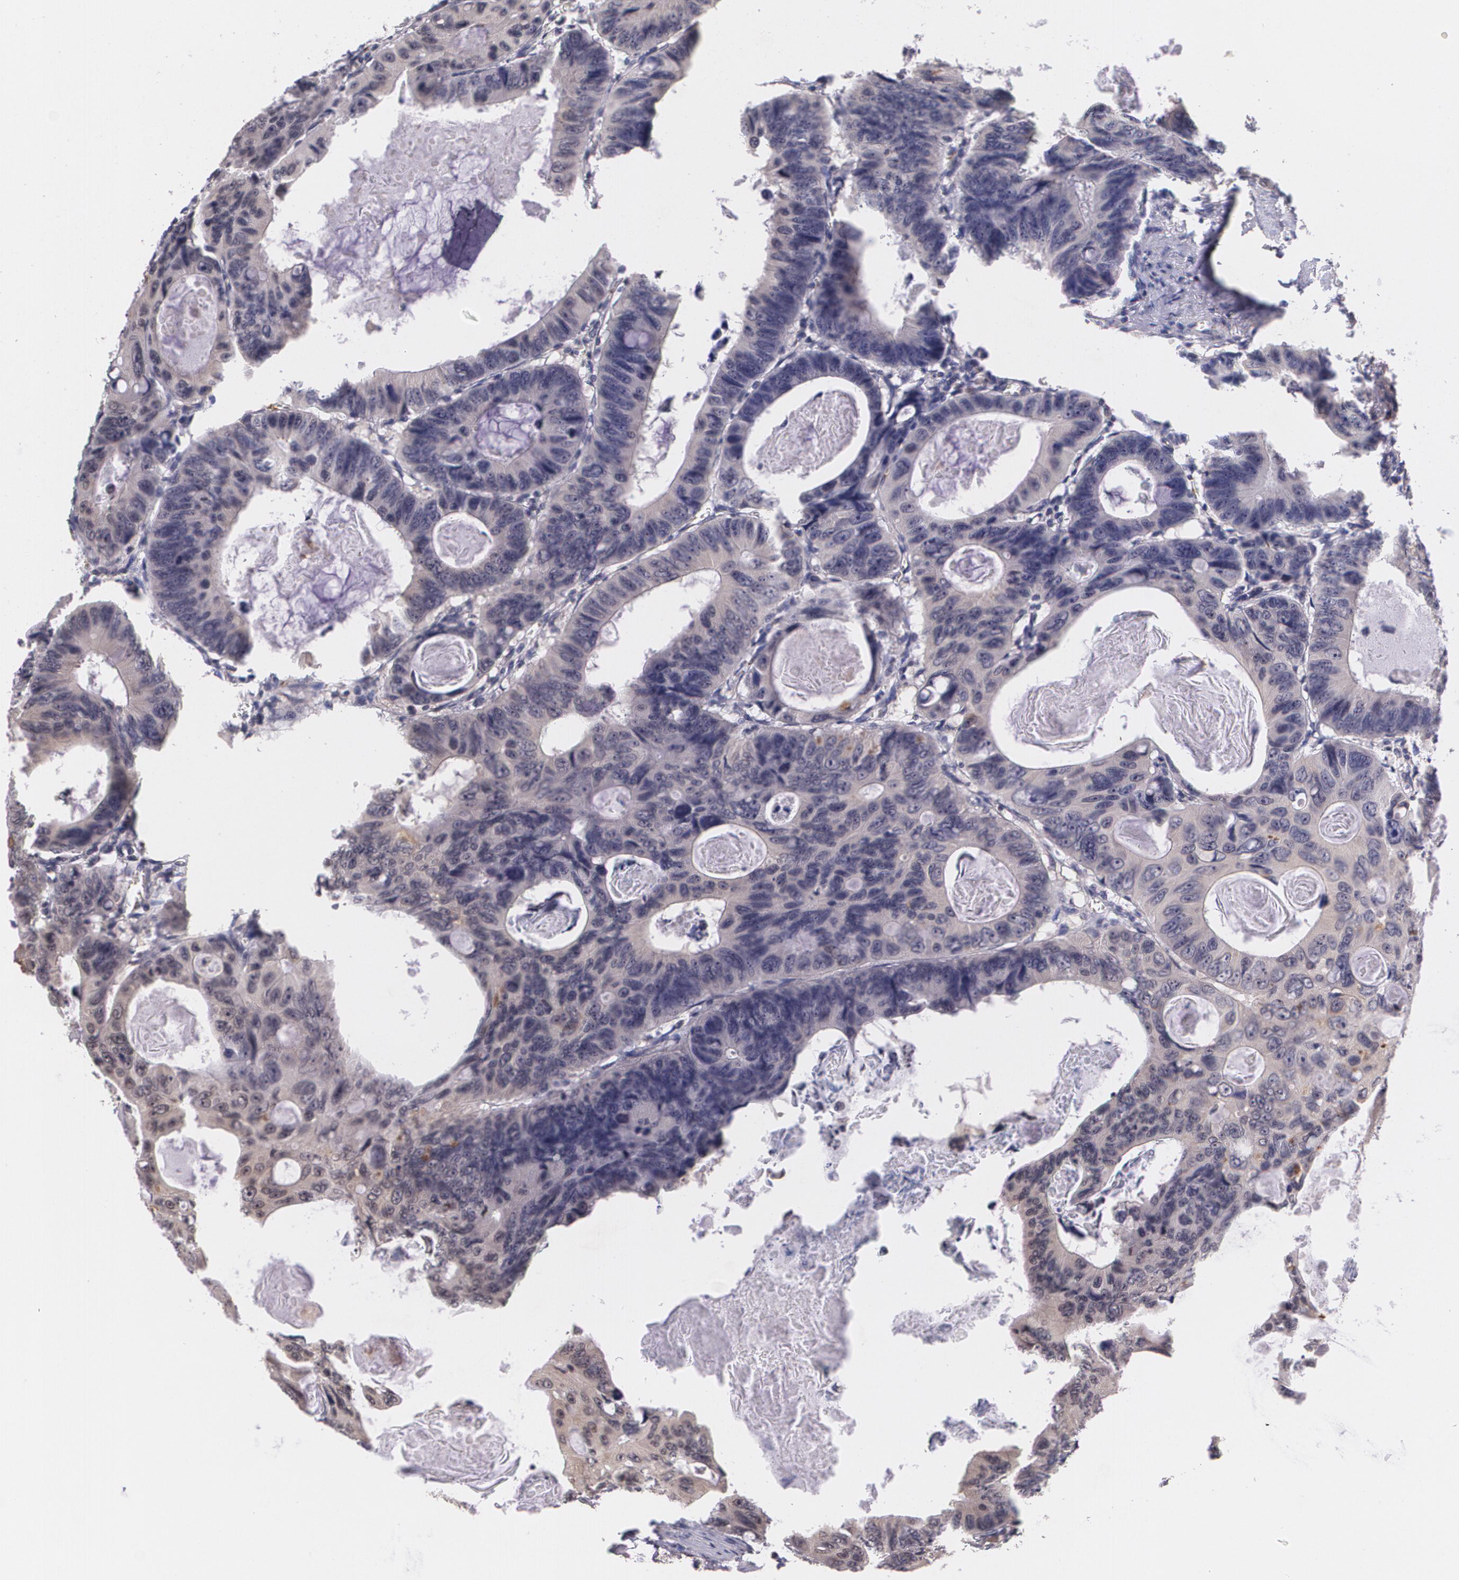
{"staining": {"intensity": "weak", "quantity": ">75%", "location": "cytoplasmic/membranous"}, "tissue": "colorectal cancer", "cell_type": "Tumor cells", "image_type": "cancer", "snomed": [{"axis": "morphology", "description": "Adenocarcinoma, NOS"}, {"axis": "topography", "description": "Colon"}], "caption": "The image reveals a brown stain indicating the presence of a protein in the cytoplasmic/membranous of tumor cells in adenocarcinoma (colorectal).", "gene": "TM4SF1", "patient": {"sex": "female", "age": 55}}